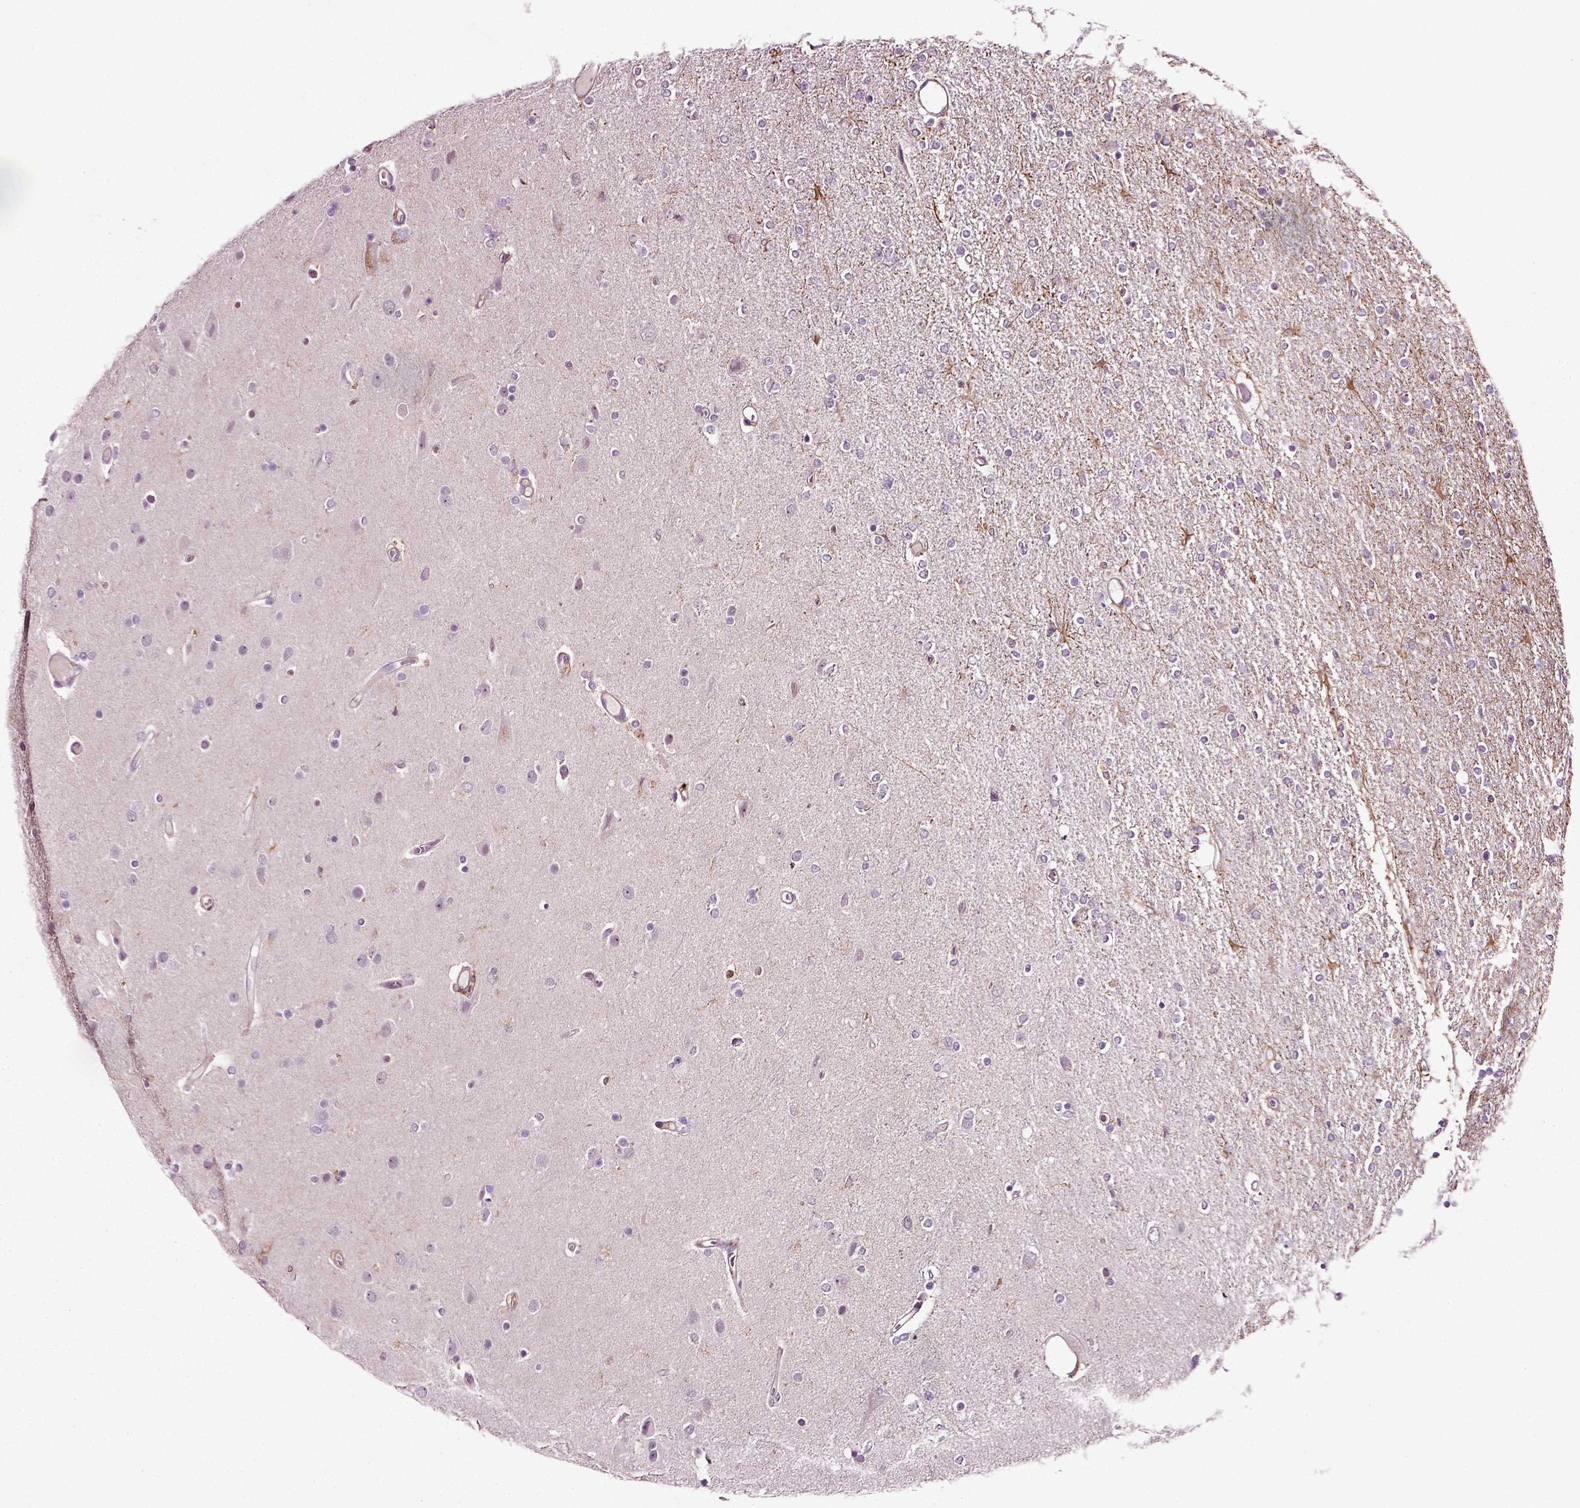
{"staining": {"intensity": "negative", "quantity": "none", "location": "none"}, "tissue": "glioma", "cell_type": "Tumor cells", "image_type": "cancer", "snomed": [{"axis": "morphology", "description": "Glioma, malignant, High grade"}, {"axis": "topography", "description": "Cerebral cortex"}], "caption": "The micrograph demonstrates no significant positivity in tumor cells of glioma. The staining was performed using DAB (3,3'-diaminobenzidine) to visualize the protein expression in brown, while the nuclei were stained in blue with hematoxylin (Magnification: 20x).", "gene": "RHOF", "patient": {"sex": "male", "age": 70}}